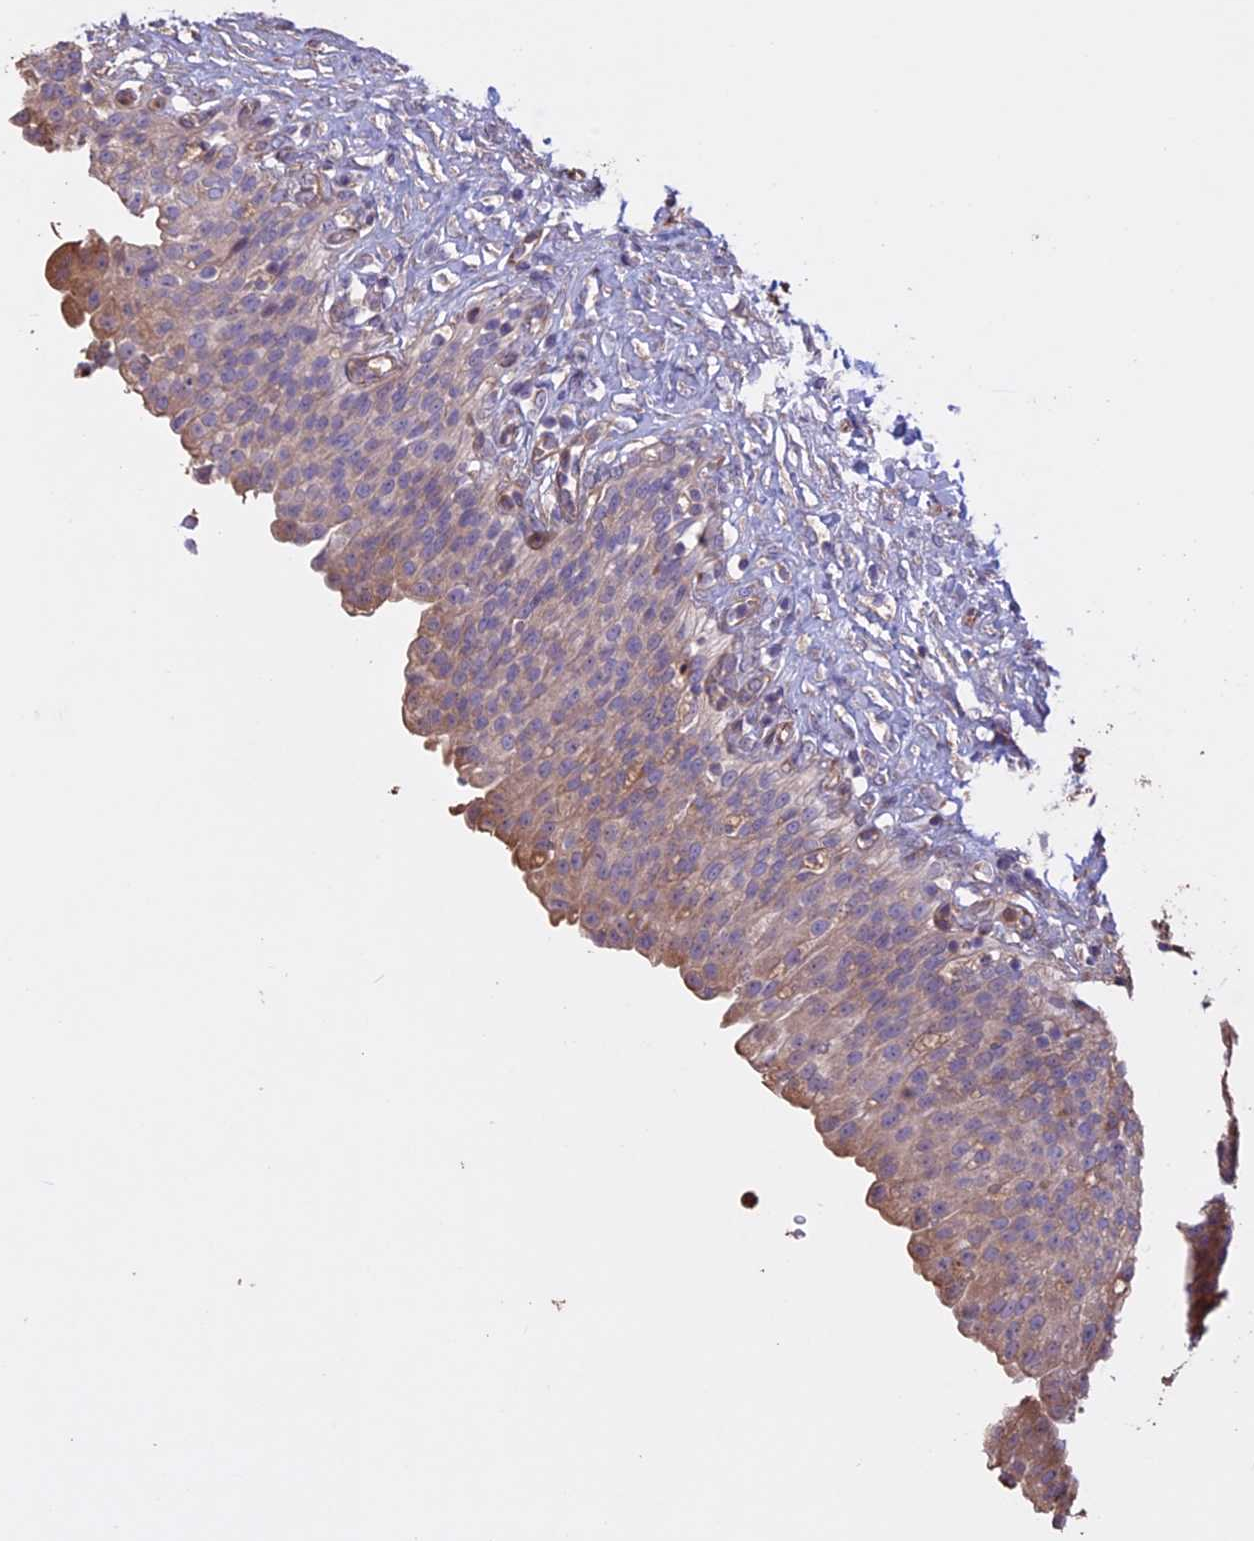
{"staining": {"intensity": "weak", "quantity": "25%-75%", "location": "cytoplasmic/membranous"}, "tissue": "urinary bladder", "cell_type": "Urothelial cells", "image_type": "normal", "snomed": [{"axis": "morphology", "description": "Urothelial carcinoma, High grade"}, {"axis": "topography", "description": "Urinary bladder"}], "caption": "High-power microscopy captured an immunohistochemistry (IHC) image of benign urinary bladder, revealing weak cytoplasmic/membranous positivity in approximately 25%-75% of urothelial cells. Nuclei are stained in blue.", "gene": "CCDC148", "patient": {"sex": "male", "age": 46}}